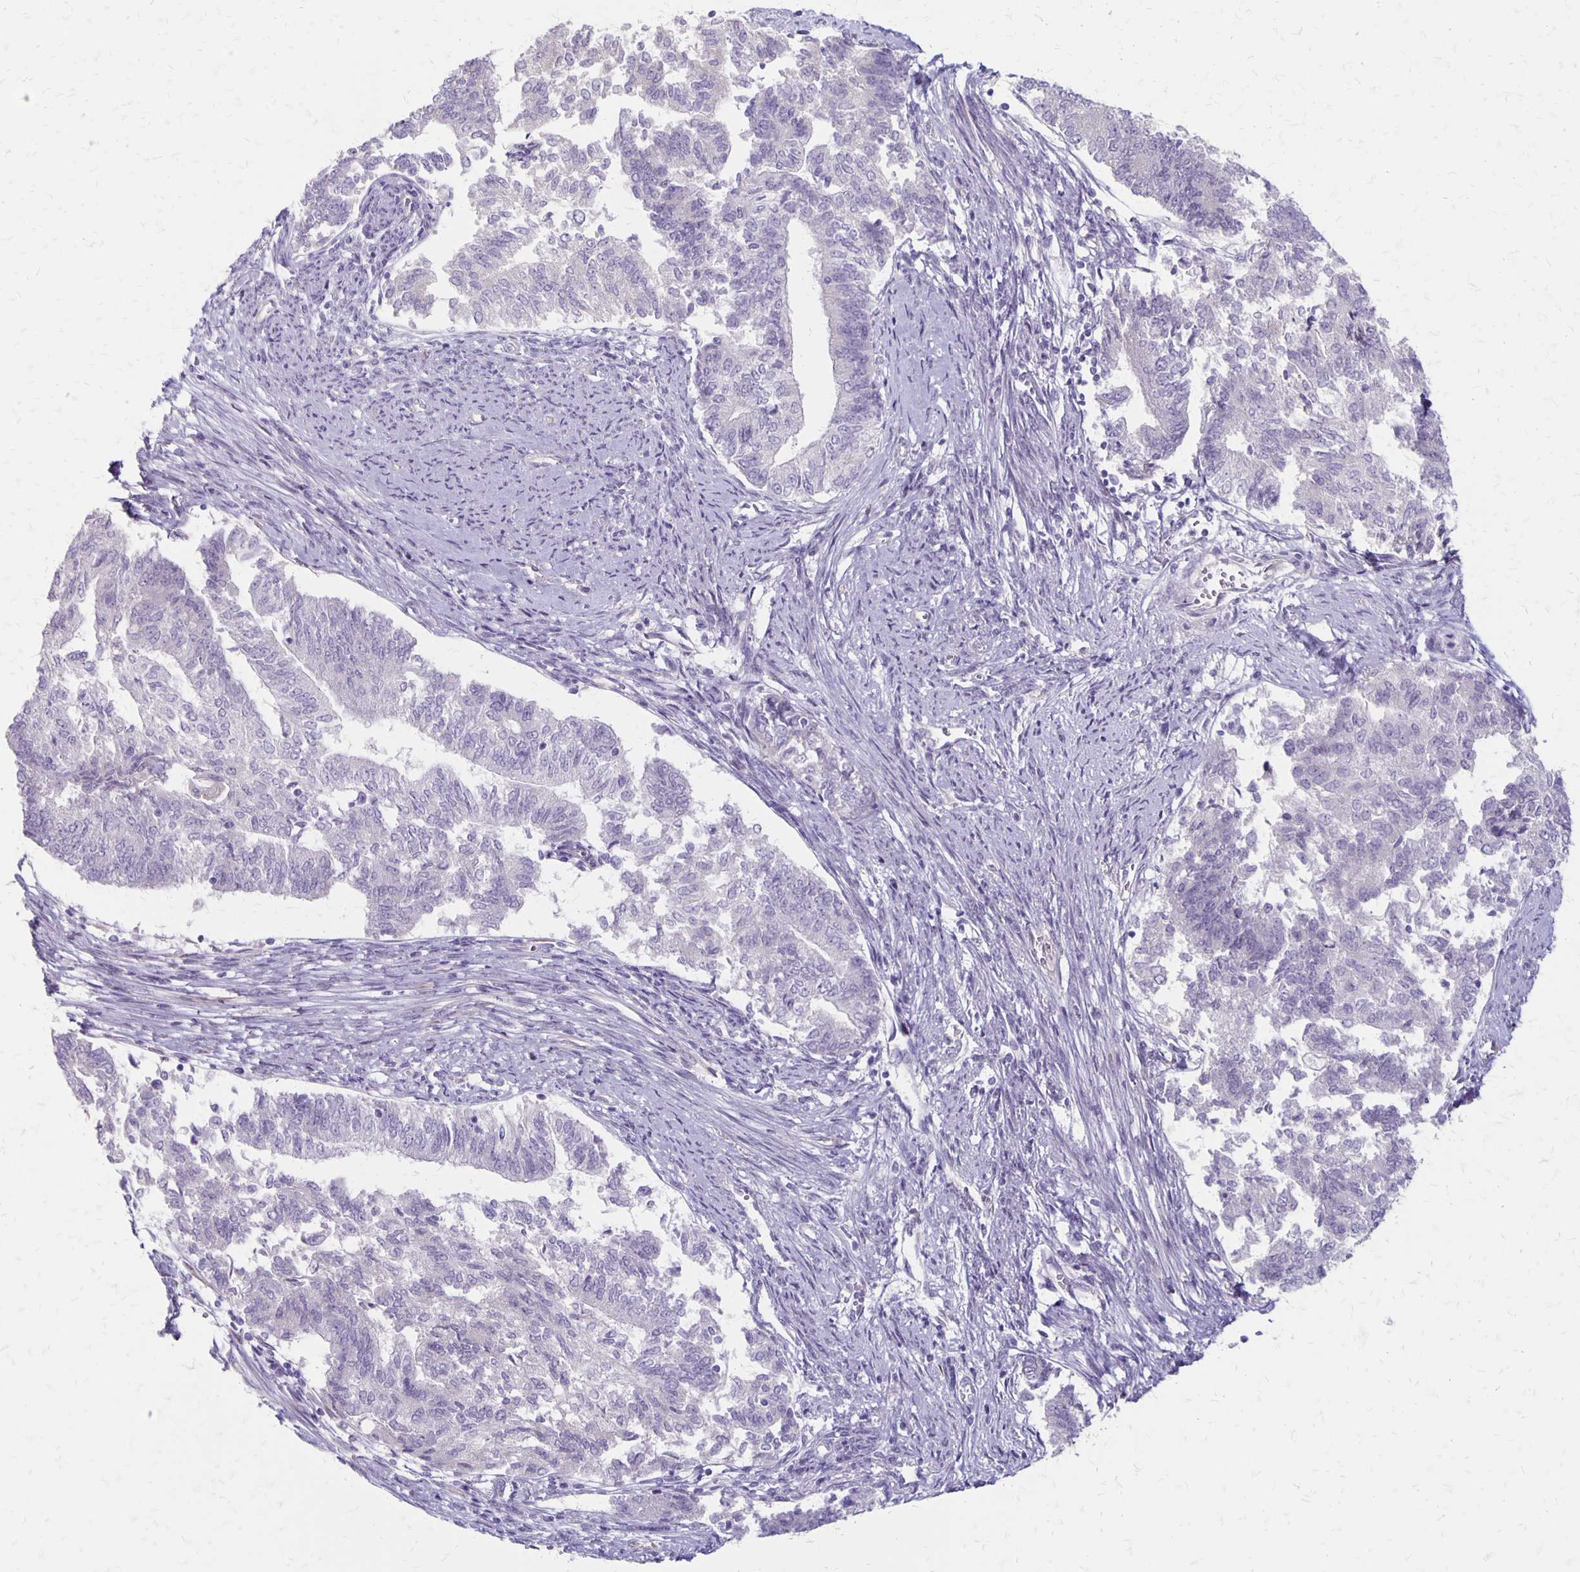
{"staining": {"intensity": "negative", "quantity": "none", "location": "none"}, "tissue": "endometrial cancer", "cell_type": "Tumor cells", "image_type": "cancer", "snomed": [{"axis": "morphology", "description": "Adenocarcinoma, NOS"}, {"axis": "topography", "description": "Endometrium"}], "caption": "Immunohistochemistry (IHC) micrograph of endometrial cancer (adenocarcinoma) stained for a protein (brown), which demonstrates no staining in tumor cells. (DAB (3,3'-diaminobenzidine) IHC visualized using brightfield microscopy, high magnification).", "gene": "HOMER1", "patient": {"sex": "female", "age": 65}}